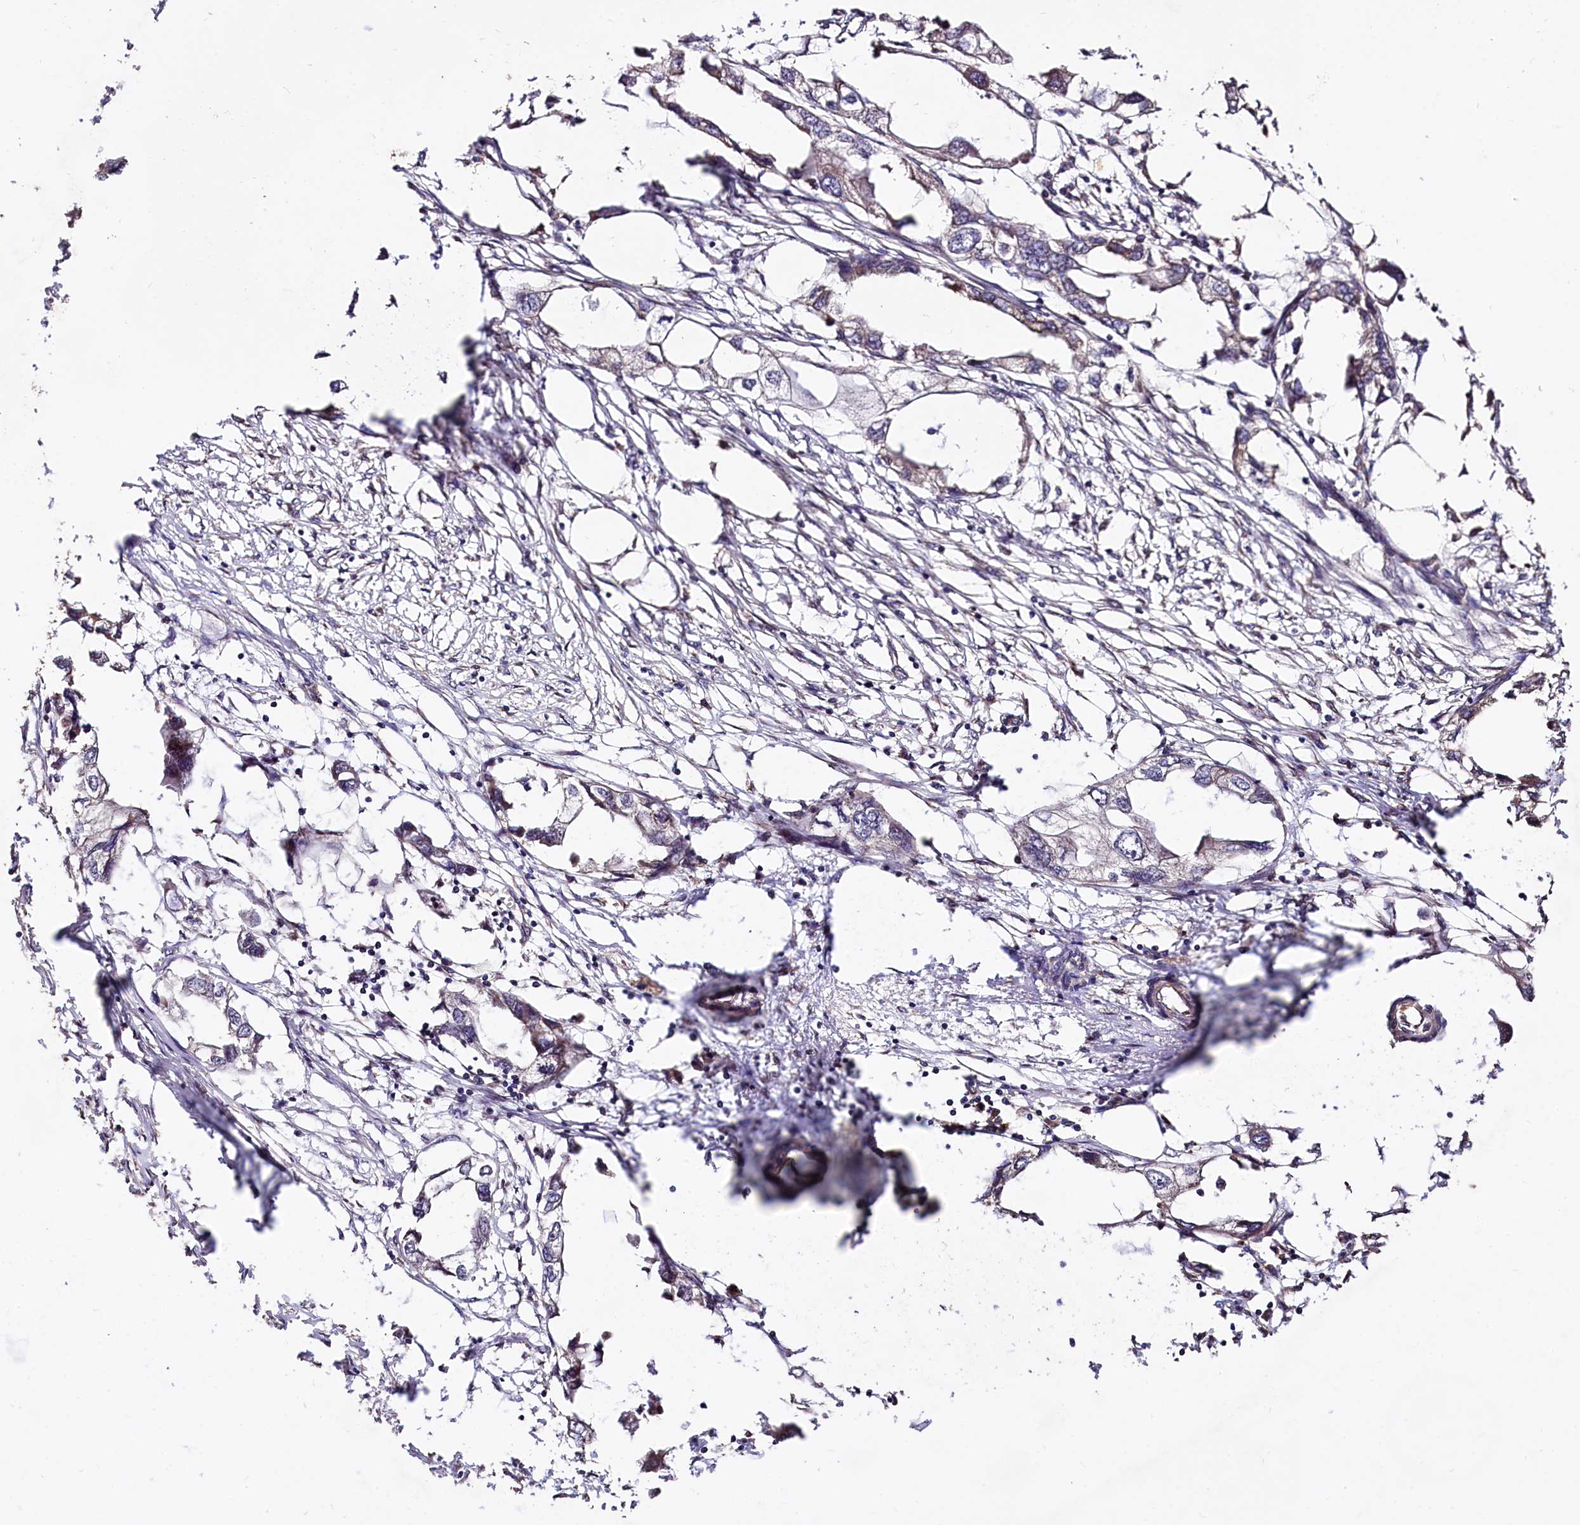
{"staining": {"intensity": "weak", "quantity": "<25%", "location": "cytoplasmic/membranous"}, "tissue": "endometrial cancer", "cell_type": "Tumor cells", "image_type": "cancer", "snomed": [{"axis": "morphology", "description": "Adenocarcinoma, NOS"}, {"axis": "morphology", "description": "Adenocarcinoma, metastatic, NOS"}, {"axis": "topography", "description": "Adipose tissue"}, {"axis": "topography", "description": "Endometrium"}], "caption": "High magnification brightfield microscopy of endometrial cancer (adenocarcinoma) stained with DAB (brown) and counterstained with hematoxylin (blue): tumor cells show no significant expression.", "gene": "TBCEL", "patient": {"sex": "female", "age": 67}}